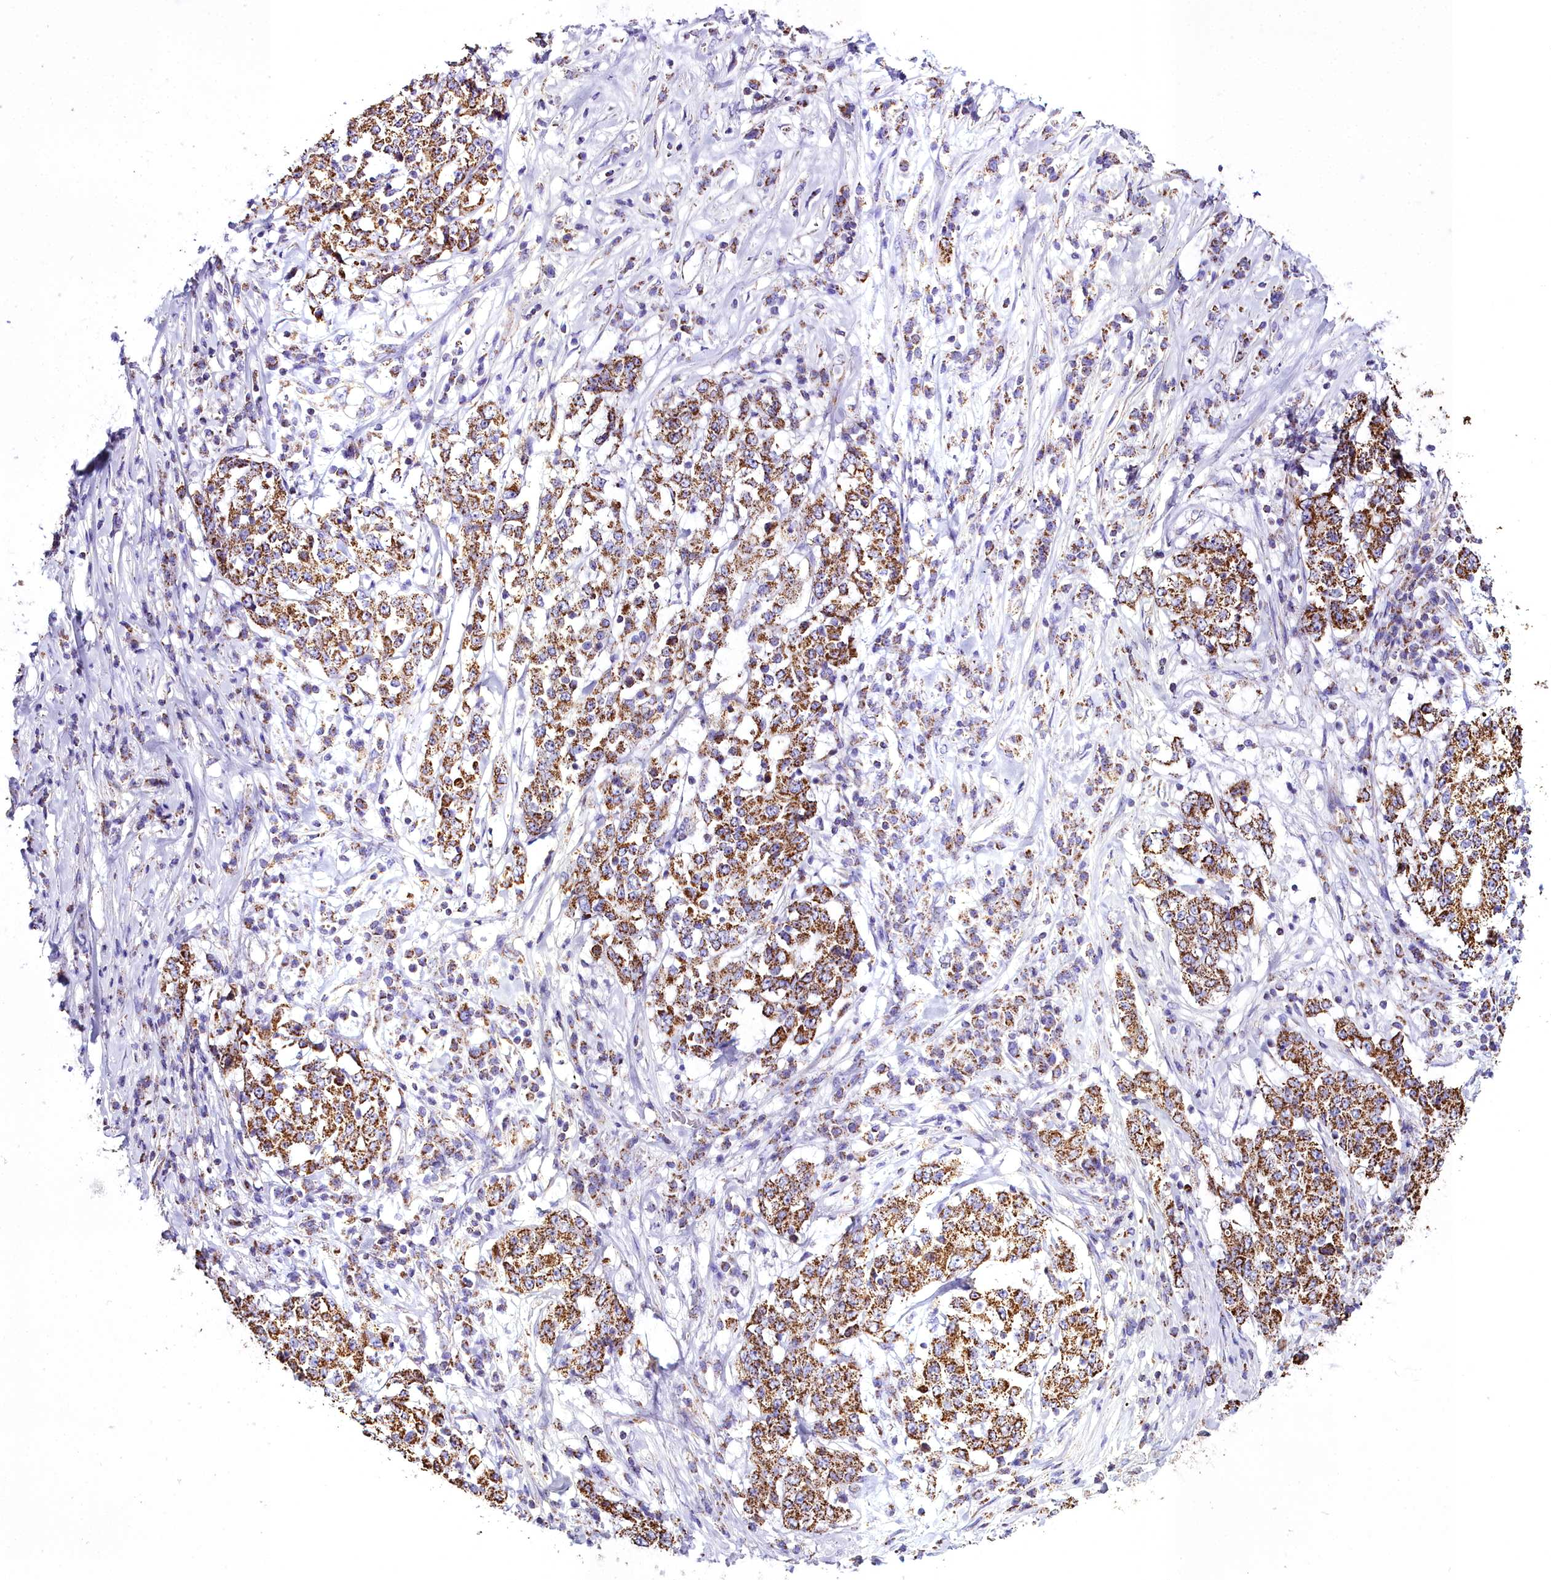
{"staining": {"intensity": "strong", "quantity": ">75%", "location": "cytoplasmic/membranous"}, "tissue": "stomach cancer", "cell_type": "Tumor cells", "image_type": "cancer", "snomed": [{"axis": "morphology", "description": "Adenocarcinoma, NOS"}, {"axis": "topography", "description": "Stomach"}], "caption": "Immunohistochemical staining of human stomach cancer exhibits high levels of strong cytoplasmic/membranous protein positivity in about >75% of tumor cells.", "gene": "WDFY3", "patient": {"sex": "male", "age": 59}}